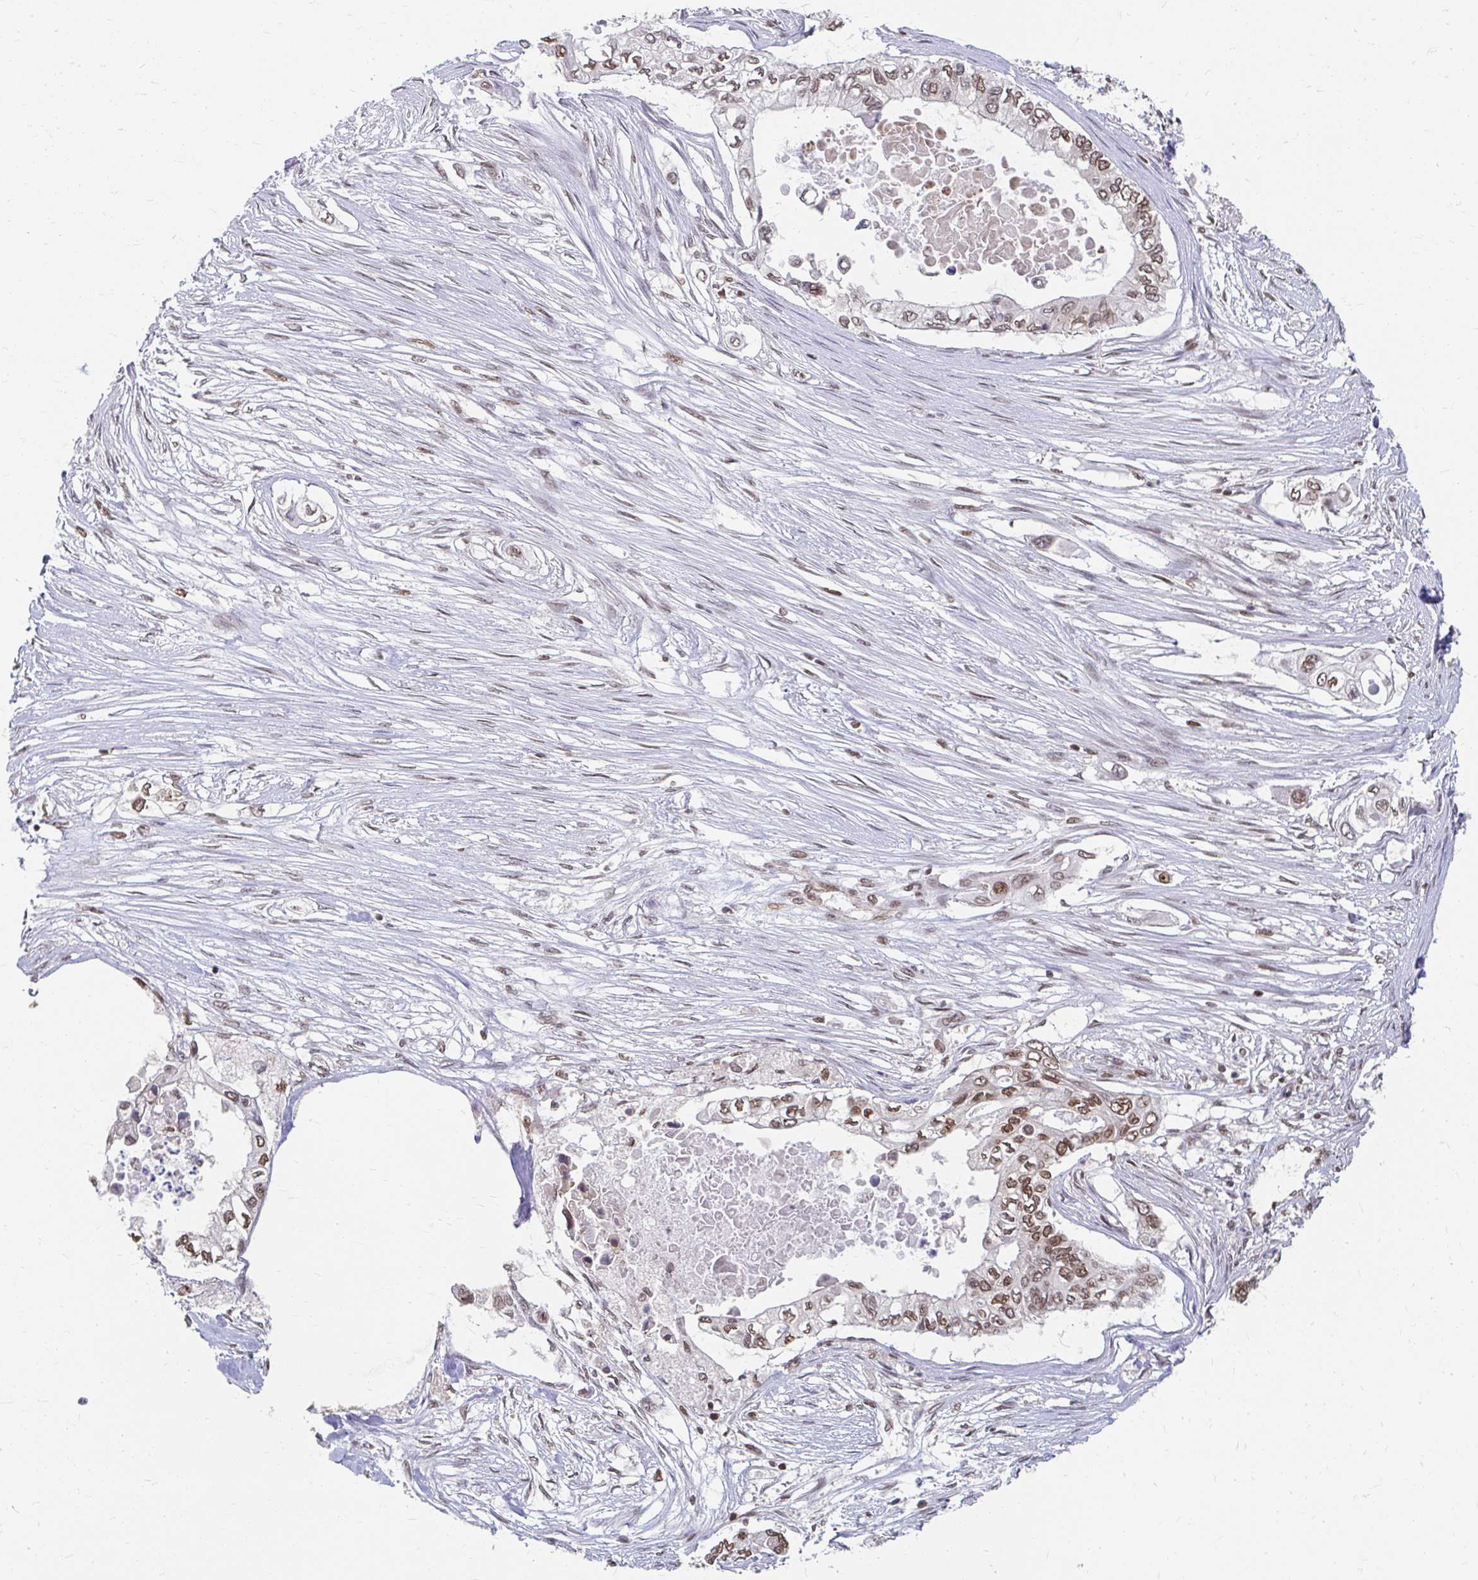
{"staining": {"intensity": "moderate", "quantity": ">75%", "location": "cytoplasmic/membranous,nuclear"}, "tissue": "pancreatic cancer", "cell_type": "Tumor cells", "image_type": "cancer", "snomed": [{"axis": "morphology", "description": "Adenocarcinoma, NOS"}, {"axis": "topography", "description": "Pancreas"}], "caption": "A high-resolution image shows IHC staining of adenocarcinoma (pancreatic), which shows moderate cytoplasmic/membranous and nuclear positivity in about >75% of tumor cells.", "gene": "XPO1", "patient": {"sex": "female", "age": 63}}